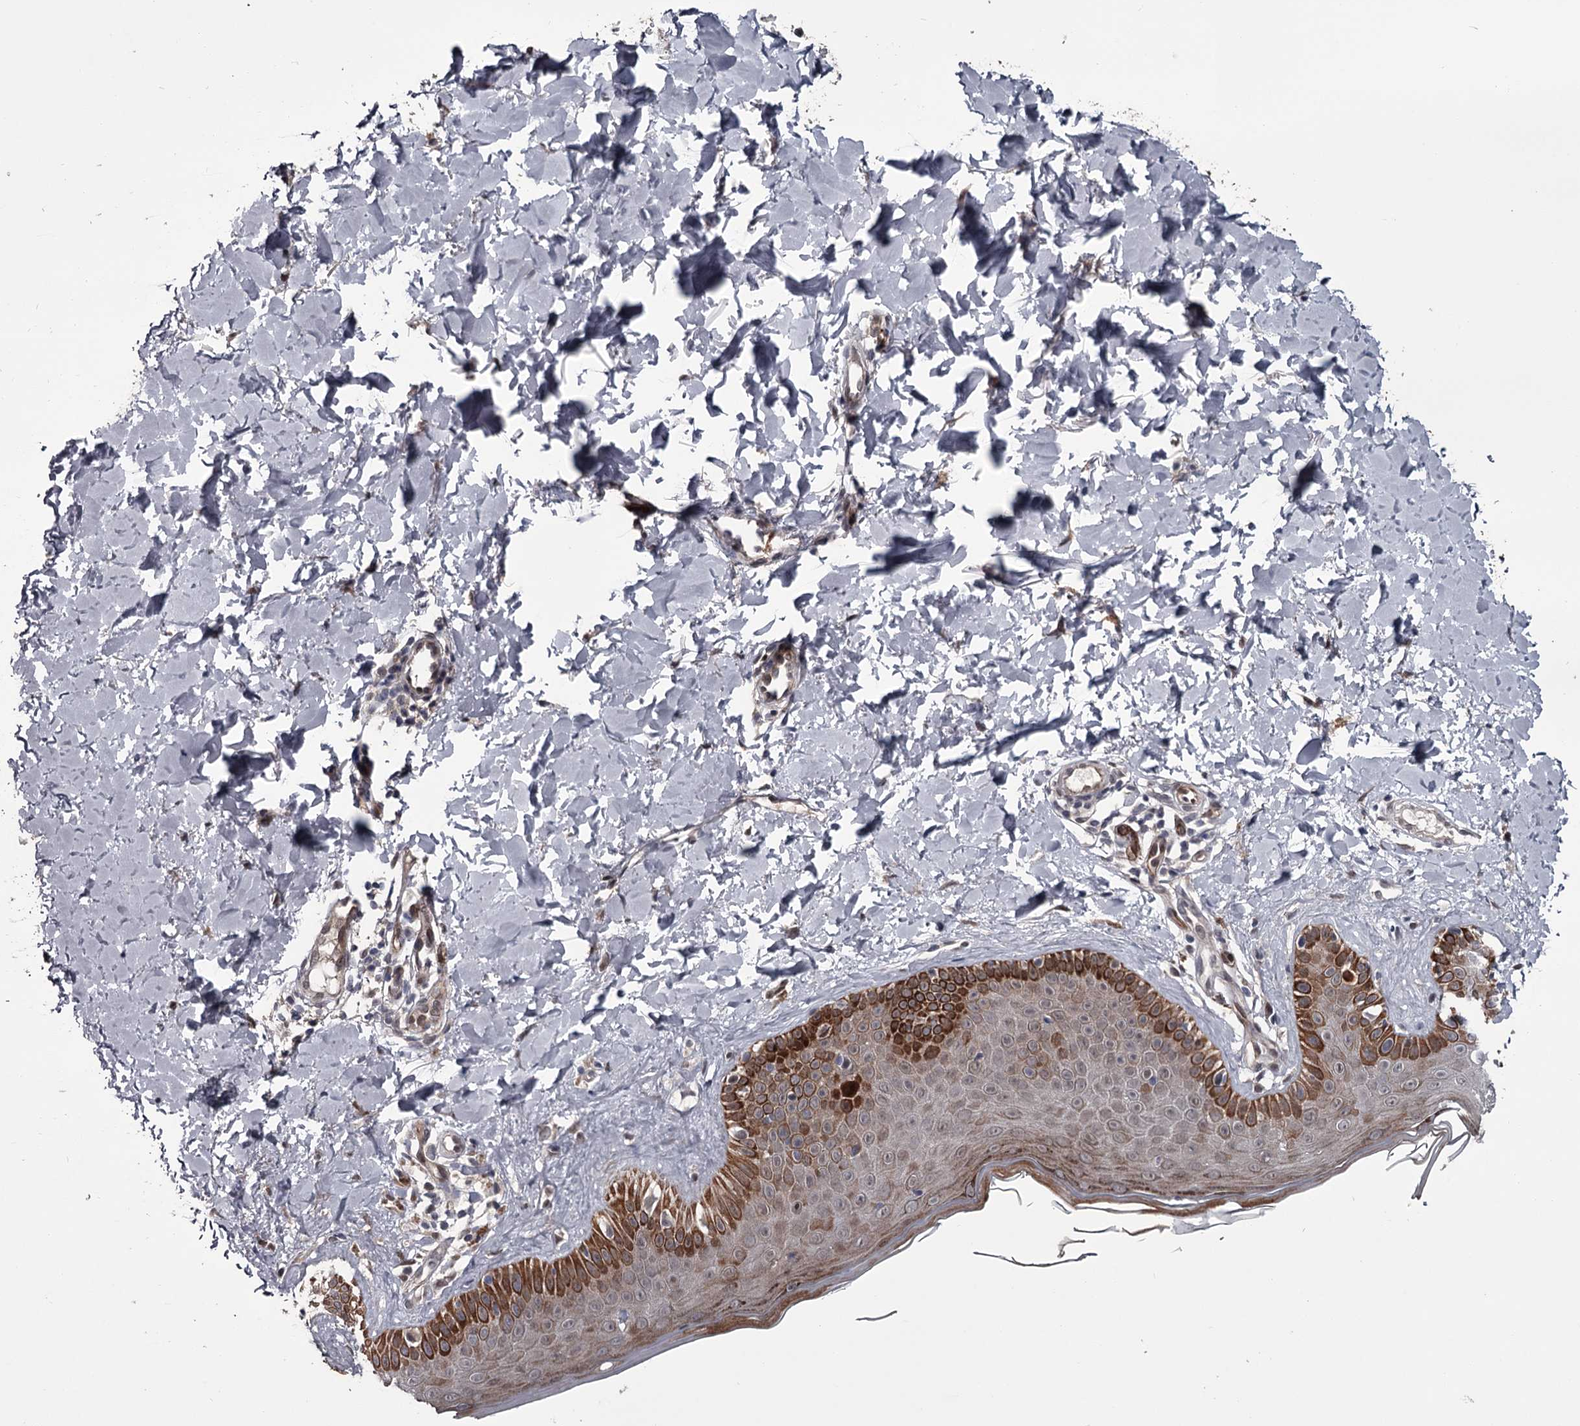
{"staining": {"intensity": "negative", "quantity": "none", "location": "none"}, "tissue": "skin", "cell_type": "Fibroblasts", "image_type": "normal", "snomed": [{"axis": "morphology", "description": "Normal tissue, NOS"}, {"axis": "topography", "description": "Skin"}], "caption": "Micrograph shows no significant protein staining in fibroblasts of normal skin.", "gene": "PRPF40B", "patient": {"sex": "male", "age": 52}}